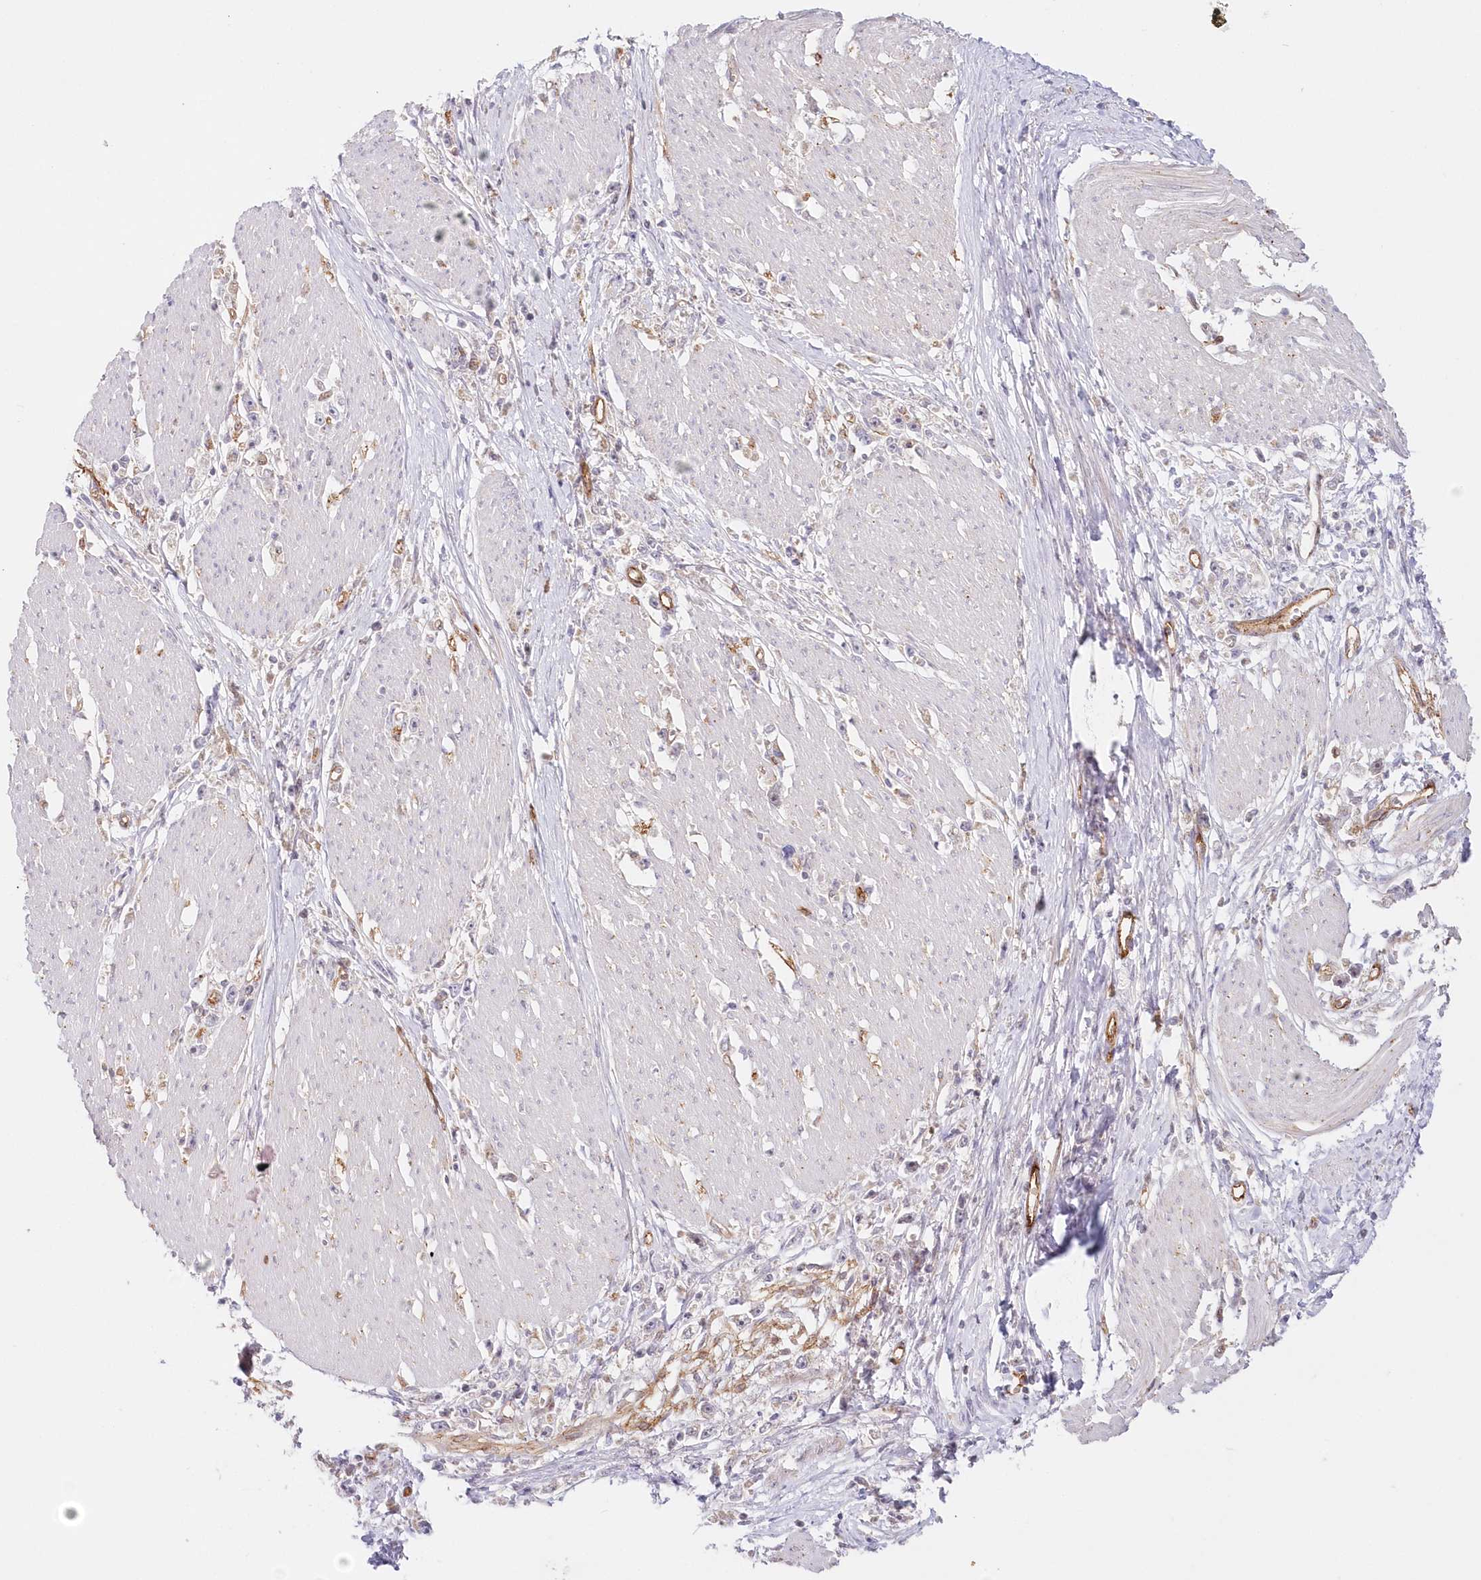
{"staining": {"intensity": "negative", "quantity": "none", "location": "none"}, "tissue": "stomach cancer", "cell_type": "Tumor cells", "image_type": "cancer", "snomed": [{"axis": "morphology", "description": "Adenocarcinoma, NOS"}, {"axis": "topography", "description": "Stomach"}], "caption": "Stomach adenocarcinoma stained for a protein using immunohistochemistry (IHC) demonstrates no expression tumor cells.", "gene": "AFAP1L2", "patient": {"sex": "female", "age": 59}}